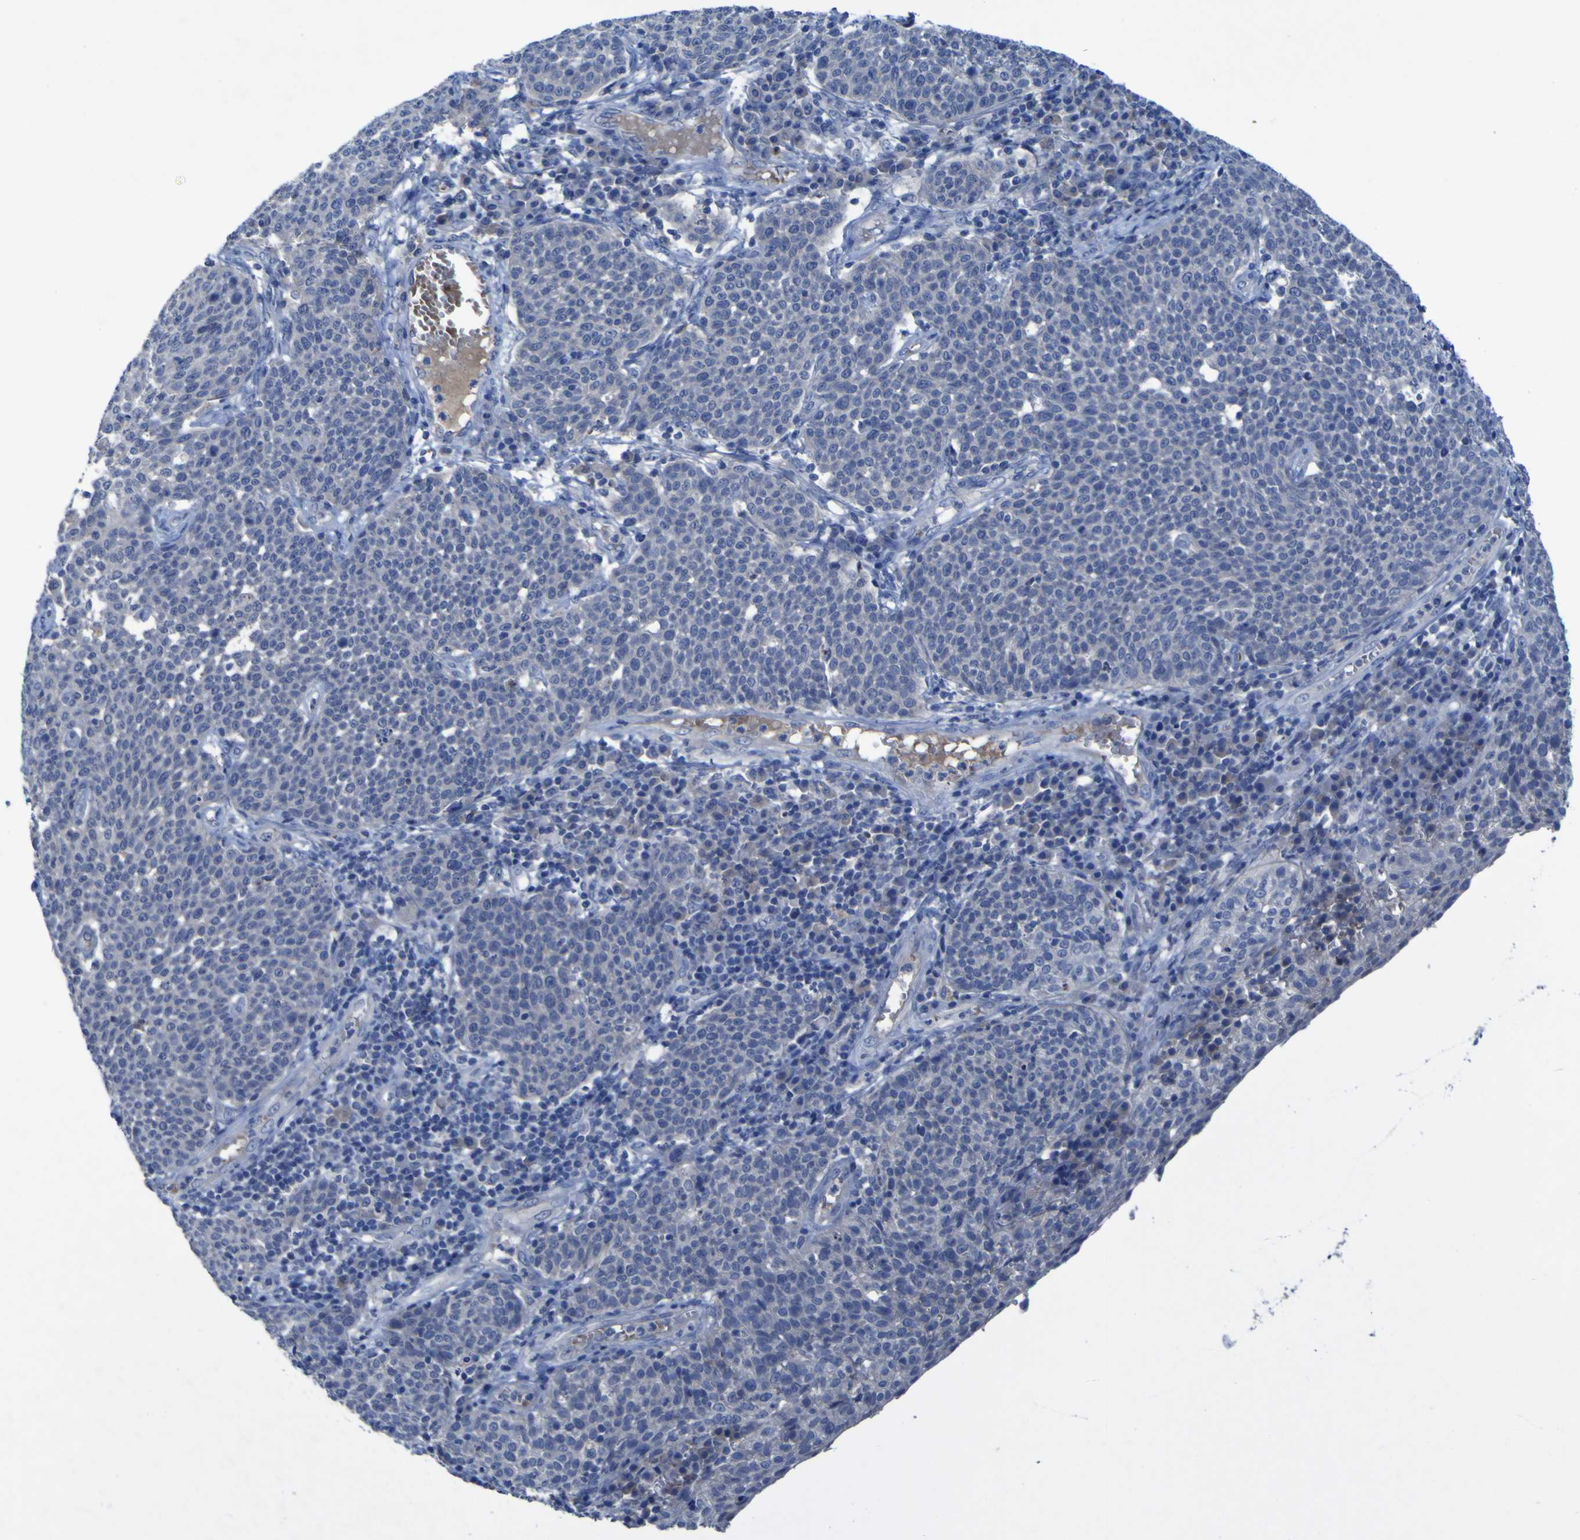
{"staining": {"intensity": "negative", "quantity": "none", "location": "none"}, "tissue": "cervical cancer", "cell_type": "Tumor cells", "image_type": "cancer", "snomed": [{"axis": "morphology", "description": "Squamous cell carcinoma, NOS"}, {"axis": "topography", "description": "Cervix"}], "caption": "The IHC image has no significant expression in tumor cells of cervical cancer tissue.", "gene": "SGK2", "patient": {"sex": "female", "age": 34}}